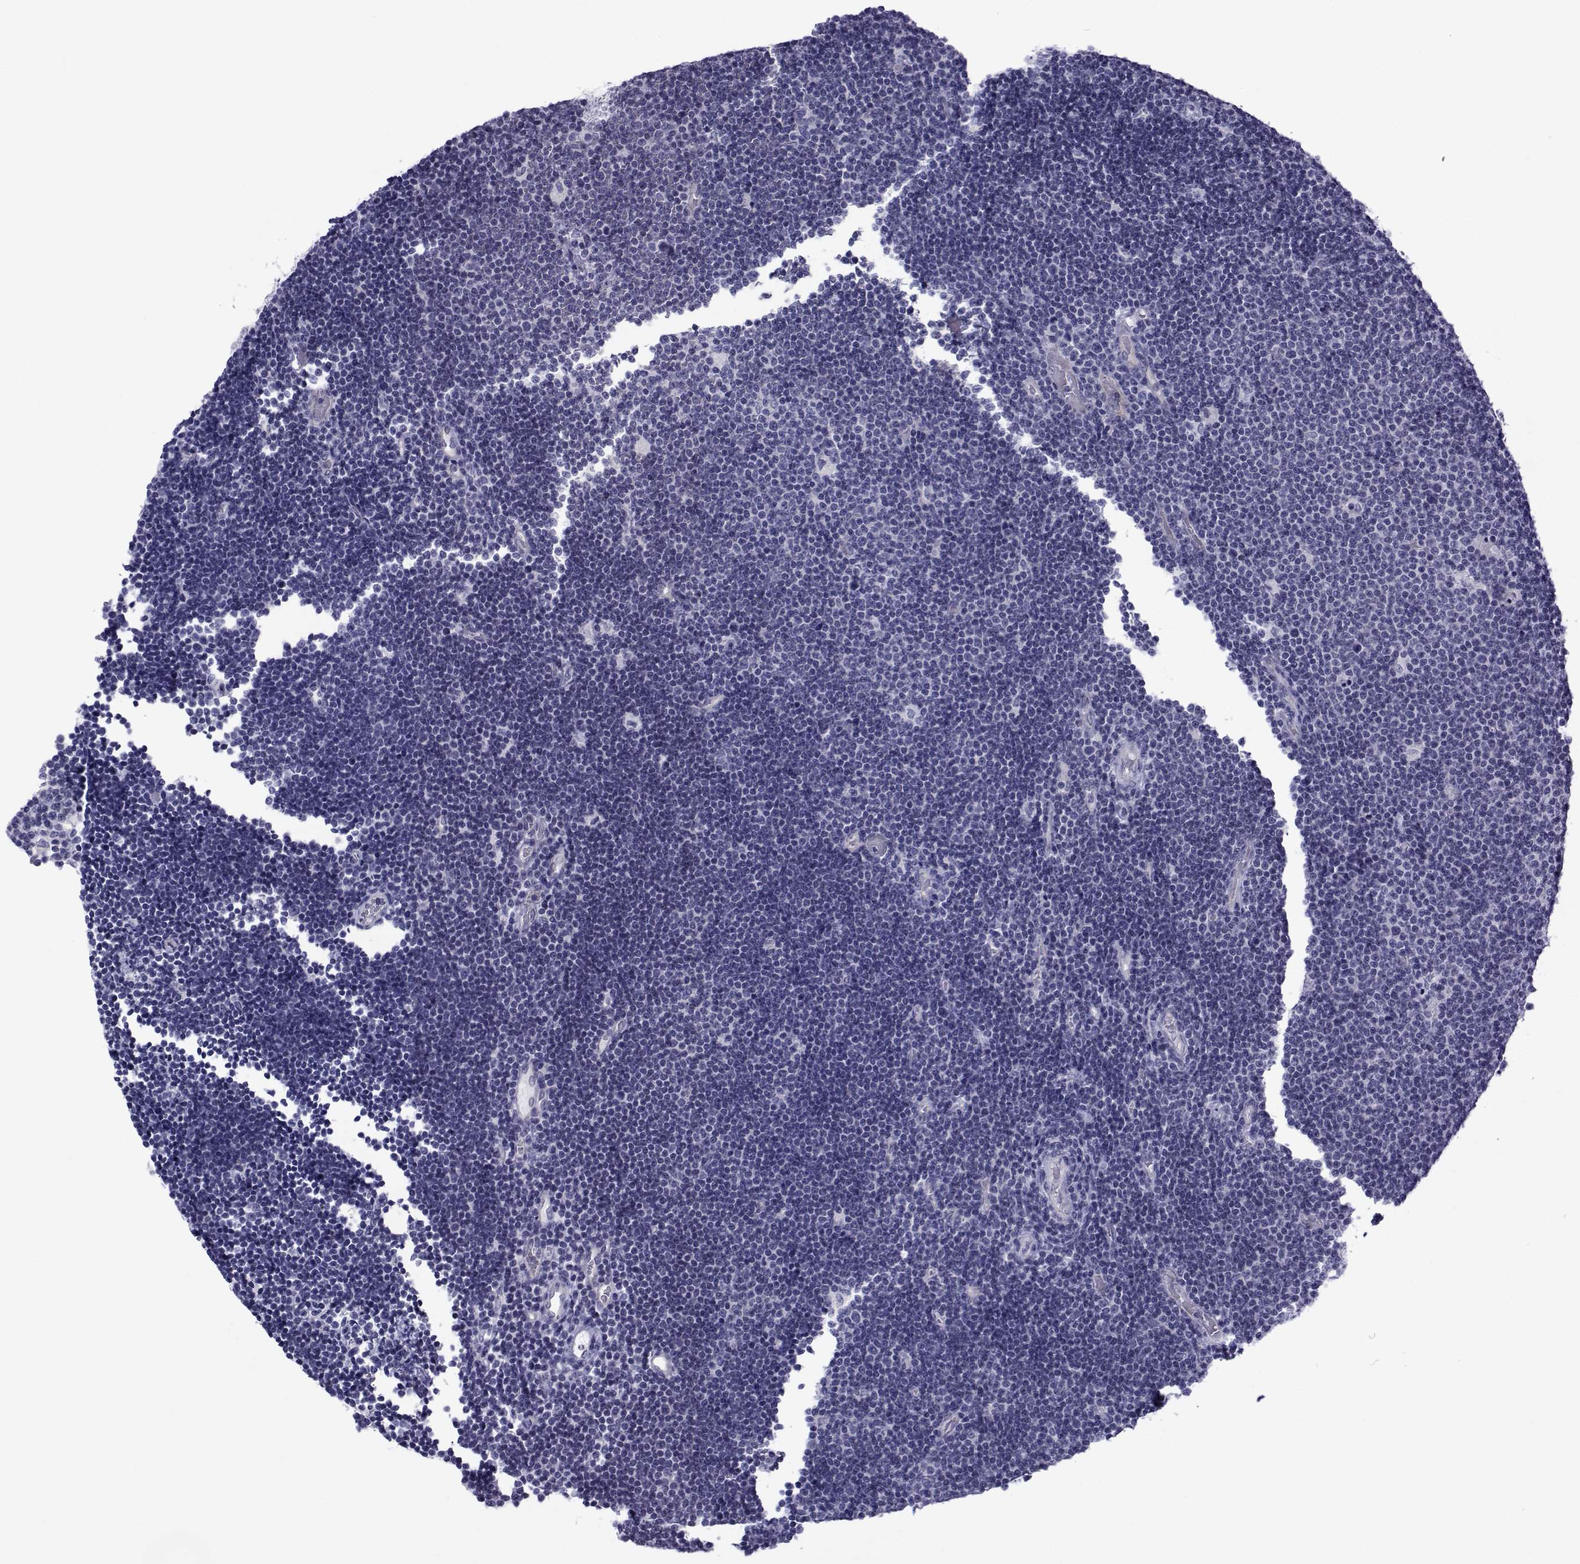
{"staining": {"intensity": "negative", "quantity": "none", "location": "none"}, "tissue": "lymphoma", "cell_type": "Tumor cells", "image_type": "cancer", "snomed": [{"axis": "morphology", "description": "Malignant lymphoma, non-Hodgkin's type, Low grade"}, {"axis": "topography", "description": "Brain"}], "caption": "IHC of malignant lymphoma, non-Hodgkin's type (low-grade) exhibits no staining in tumor cells.", "gene": "COL22A1", "patient": {"sex": "female", "age": 66}}